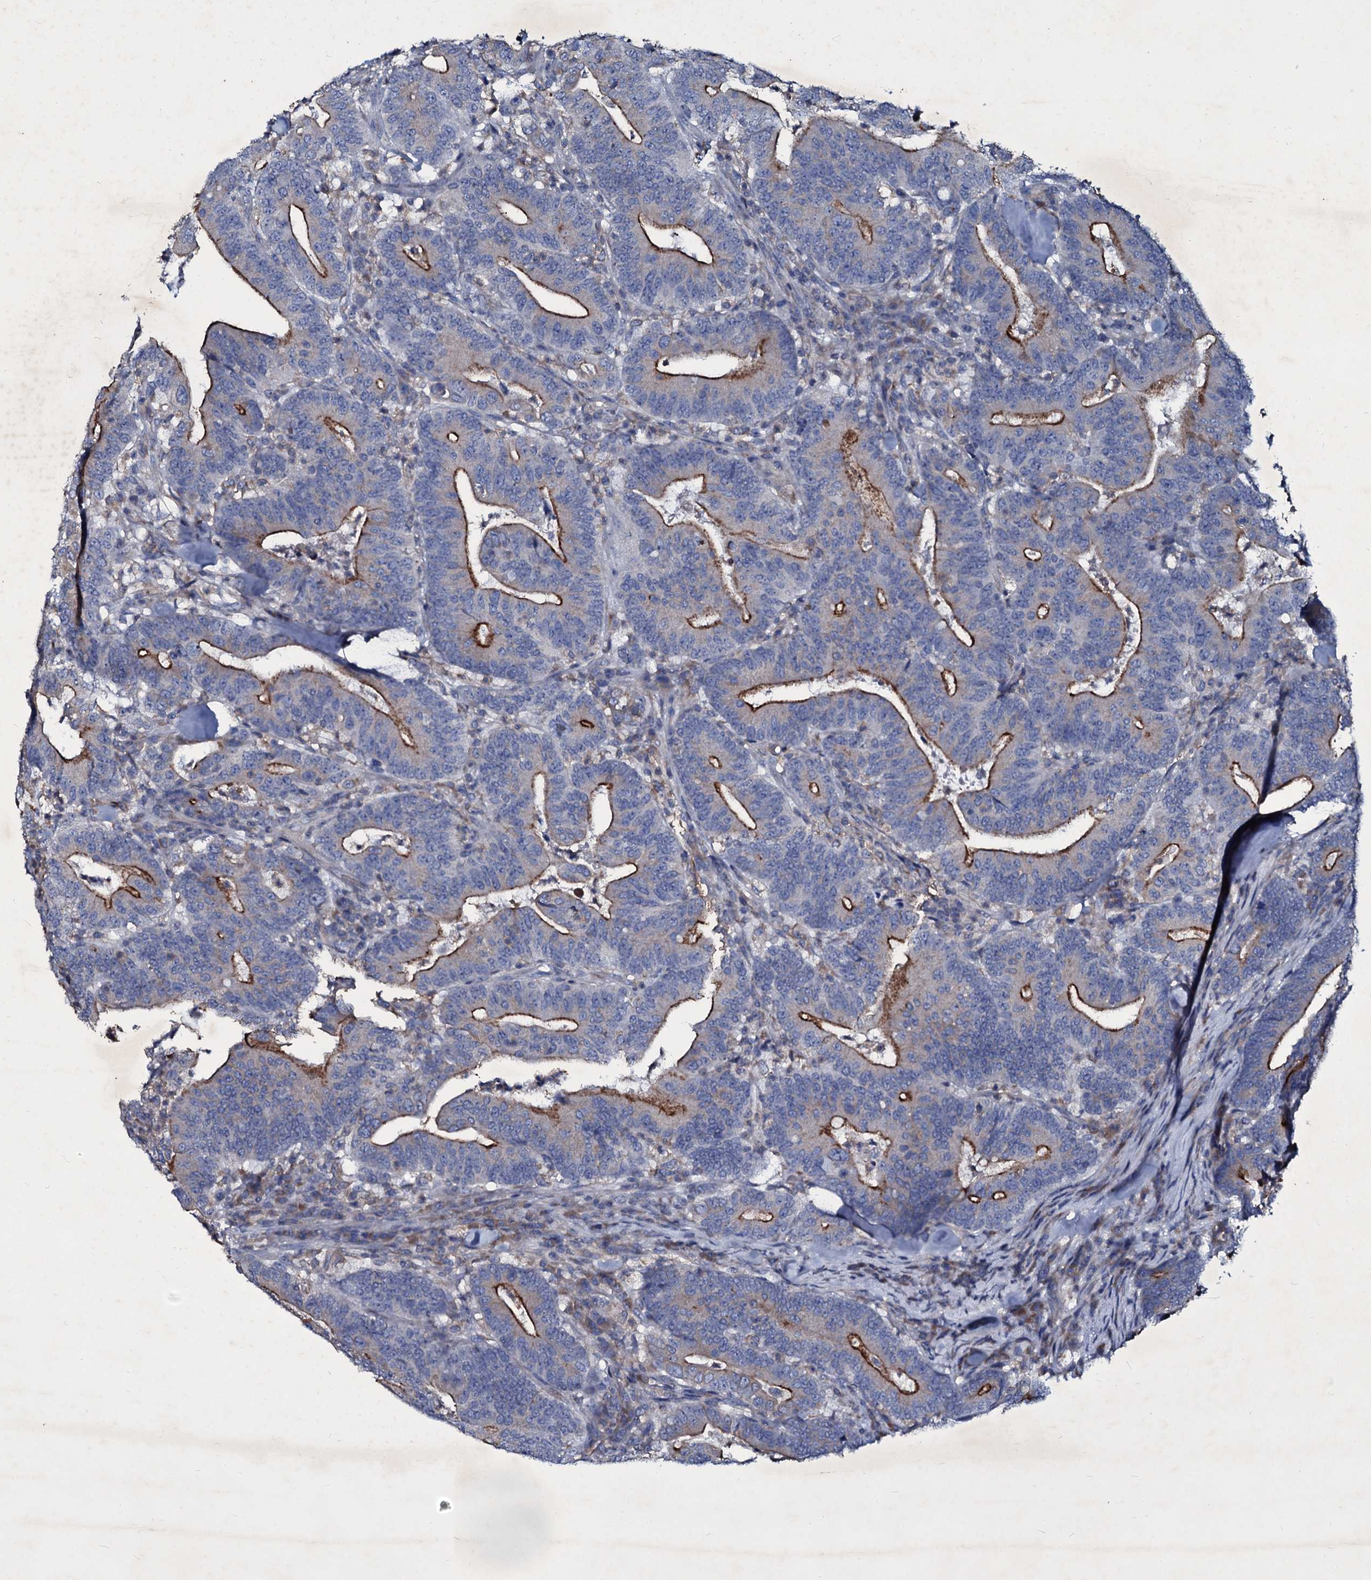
{"staining": {"intensity": "moderate", "quantity": "25%-75%", "location": "cytoplasmic/membranous"}, "tissue": "colorectal cancer", "cell_type": "Tumor cells", "image_type": "cancer", "snomed": [{"axis": "morphology", "description": "Adenocarcinoma, NOS"}, {"axis": "topography", "description": "Colon"}], "caption": "Protein expression analysis of human adenocarcinoma (colorectal) reveals moderate cytoplasmic/membranous expression in about 25%-75% of tumor cells.", "gene": "SELENOT", "patient": {"sex": "female", "age": 66}}